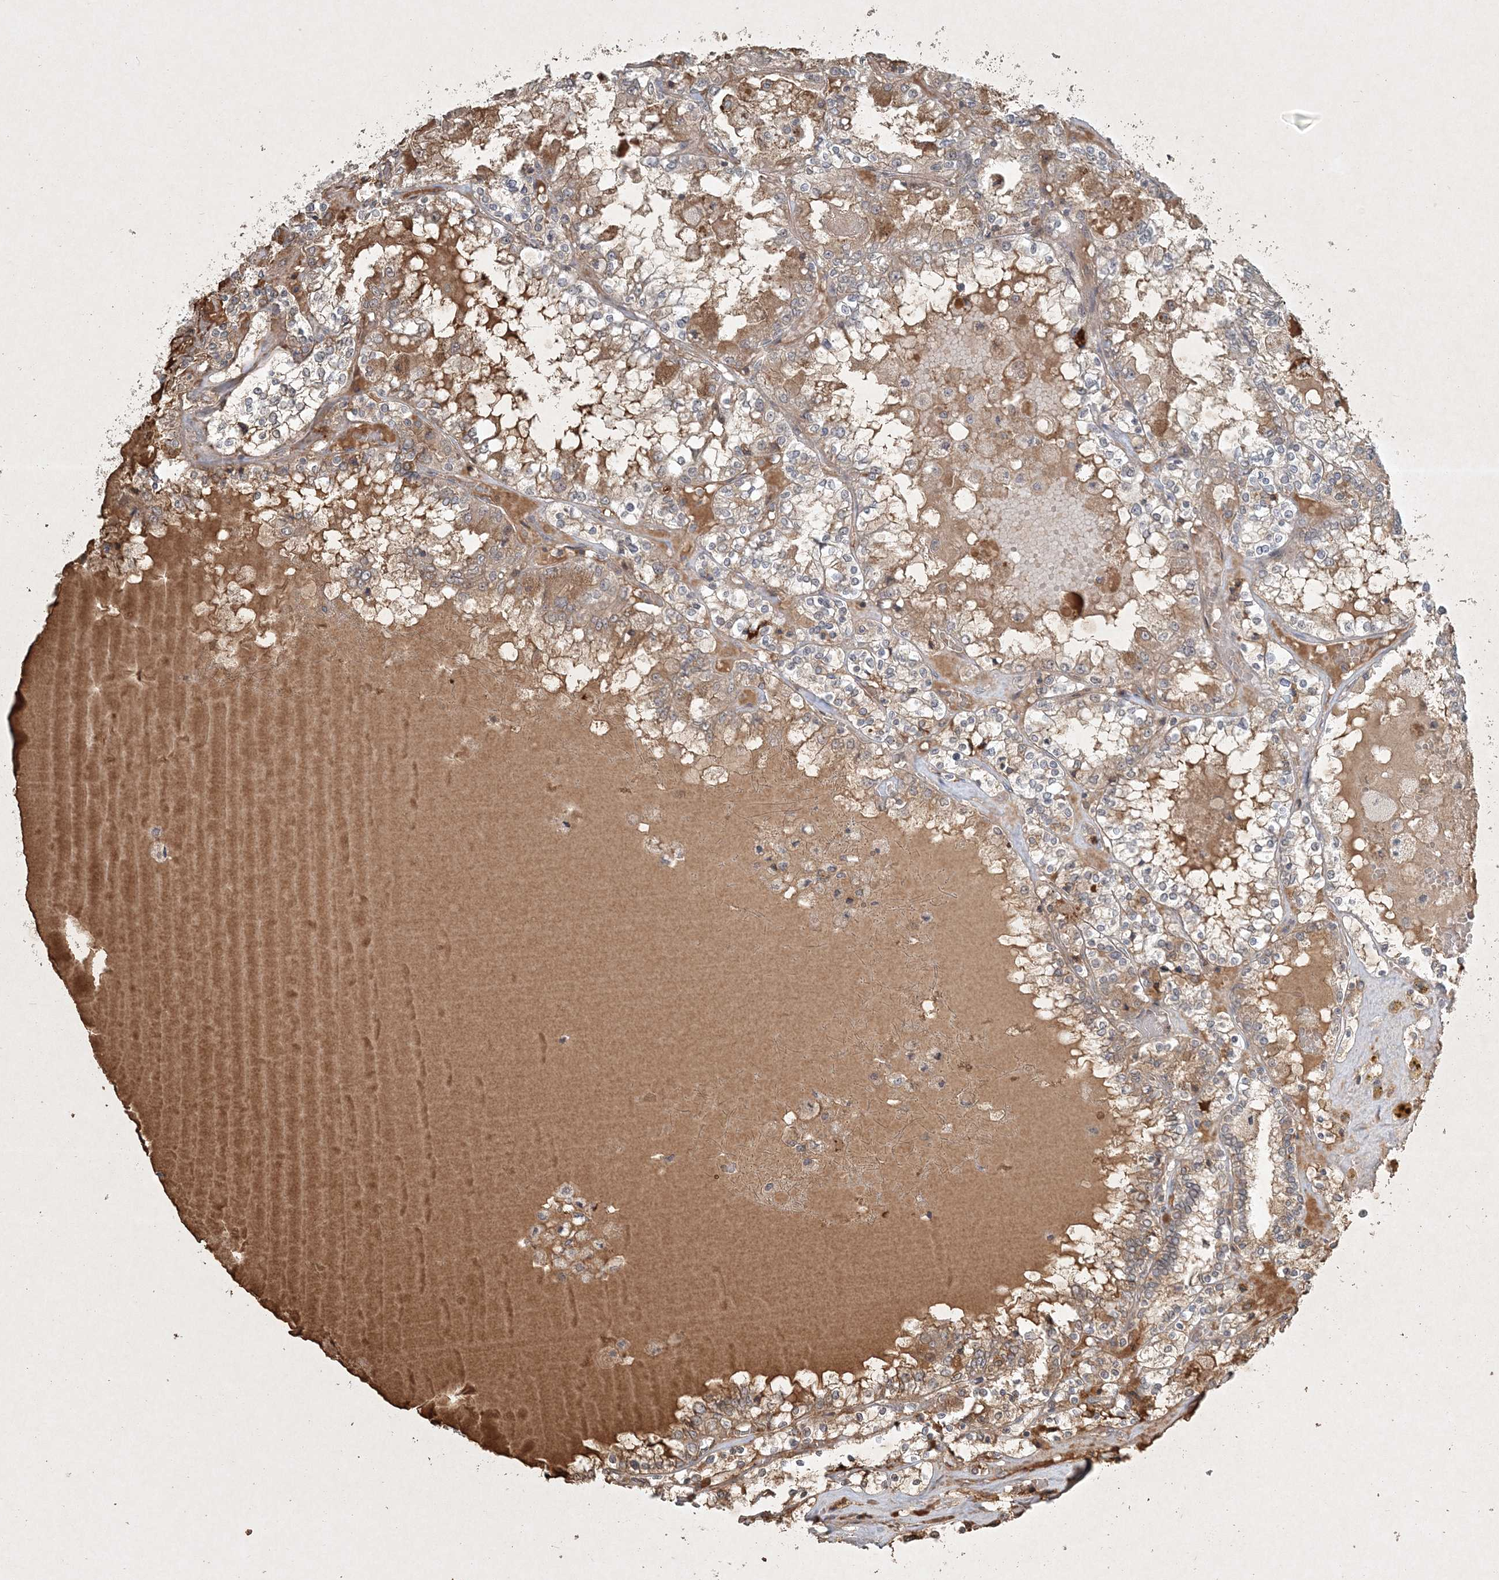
{"staining": {"intensity": "moderate", "quantity": "25%-75%", "location": "cytoplasmic/membranous"}, "tissue": "renal cancer", "cell_type": "Tumor cells", "image_type": "cancer", "snomed": [{"axis": "morphology", "description": "Adenocarcinoma, NOS"}, {"axis": "topography", "description": "Kidney"}], "caption": "Immunohistochemical staining of human renal cancer exhibits medium levels of moderate cytoplasmic/membranous staining in about 25%-75% of tumor cells. Using DAB (3,3'-diaminobenzidine) (brown) and hematoxylin (blue) stains, captured at high magnification using brightfield microscopy.", "gene": "TNFAIP6", "patient": {"sex": "female", "age": 56}}